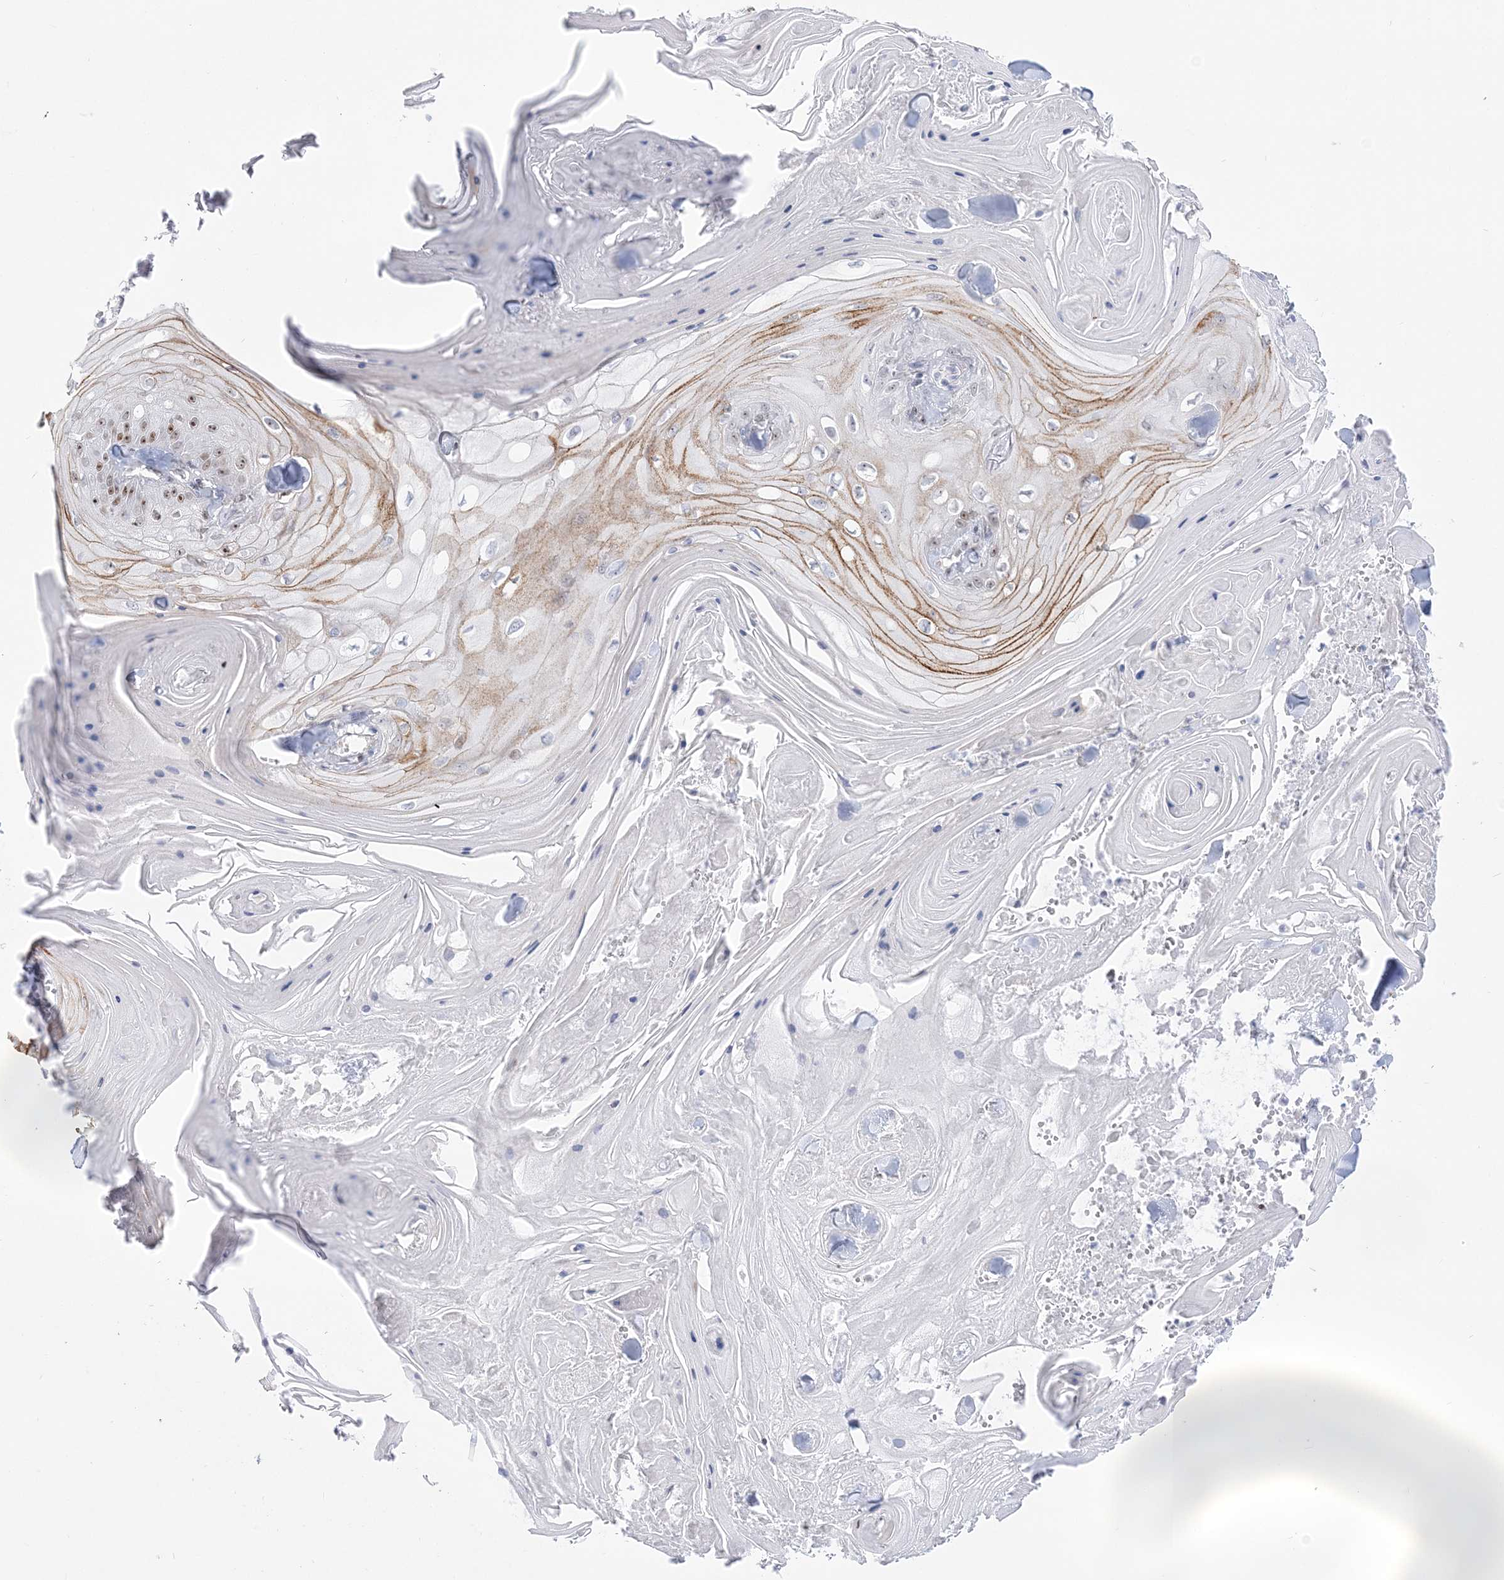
{"staining": {"intensity": "strong", "quantity": ">75%", "location": "nuclear"}, "tissue": "skin cancer", "cell_type": "Tumor cells", "image_type": "cancer", "snomed": [{"axis": "morphology", "description": "Squamous cell carcinoma, NOS"}, {"axis": "topography", "description": "Skin"}], "caption": "Protein analysis of squamous cell carcinoma (skin) tissue demonstrates strong nuclear expression in about >75% of tumor cells.", "gene": "DDX21", "patient": {"sex": "male", "age": 74}}